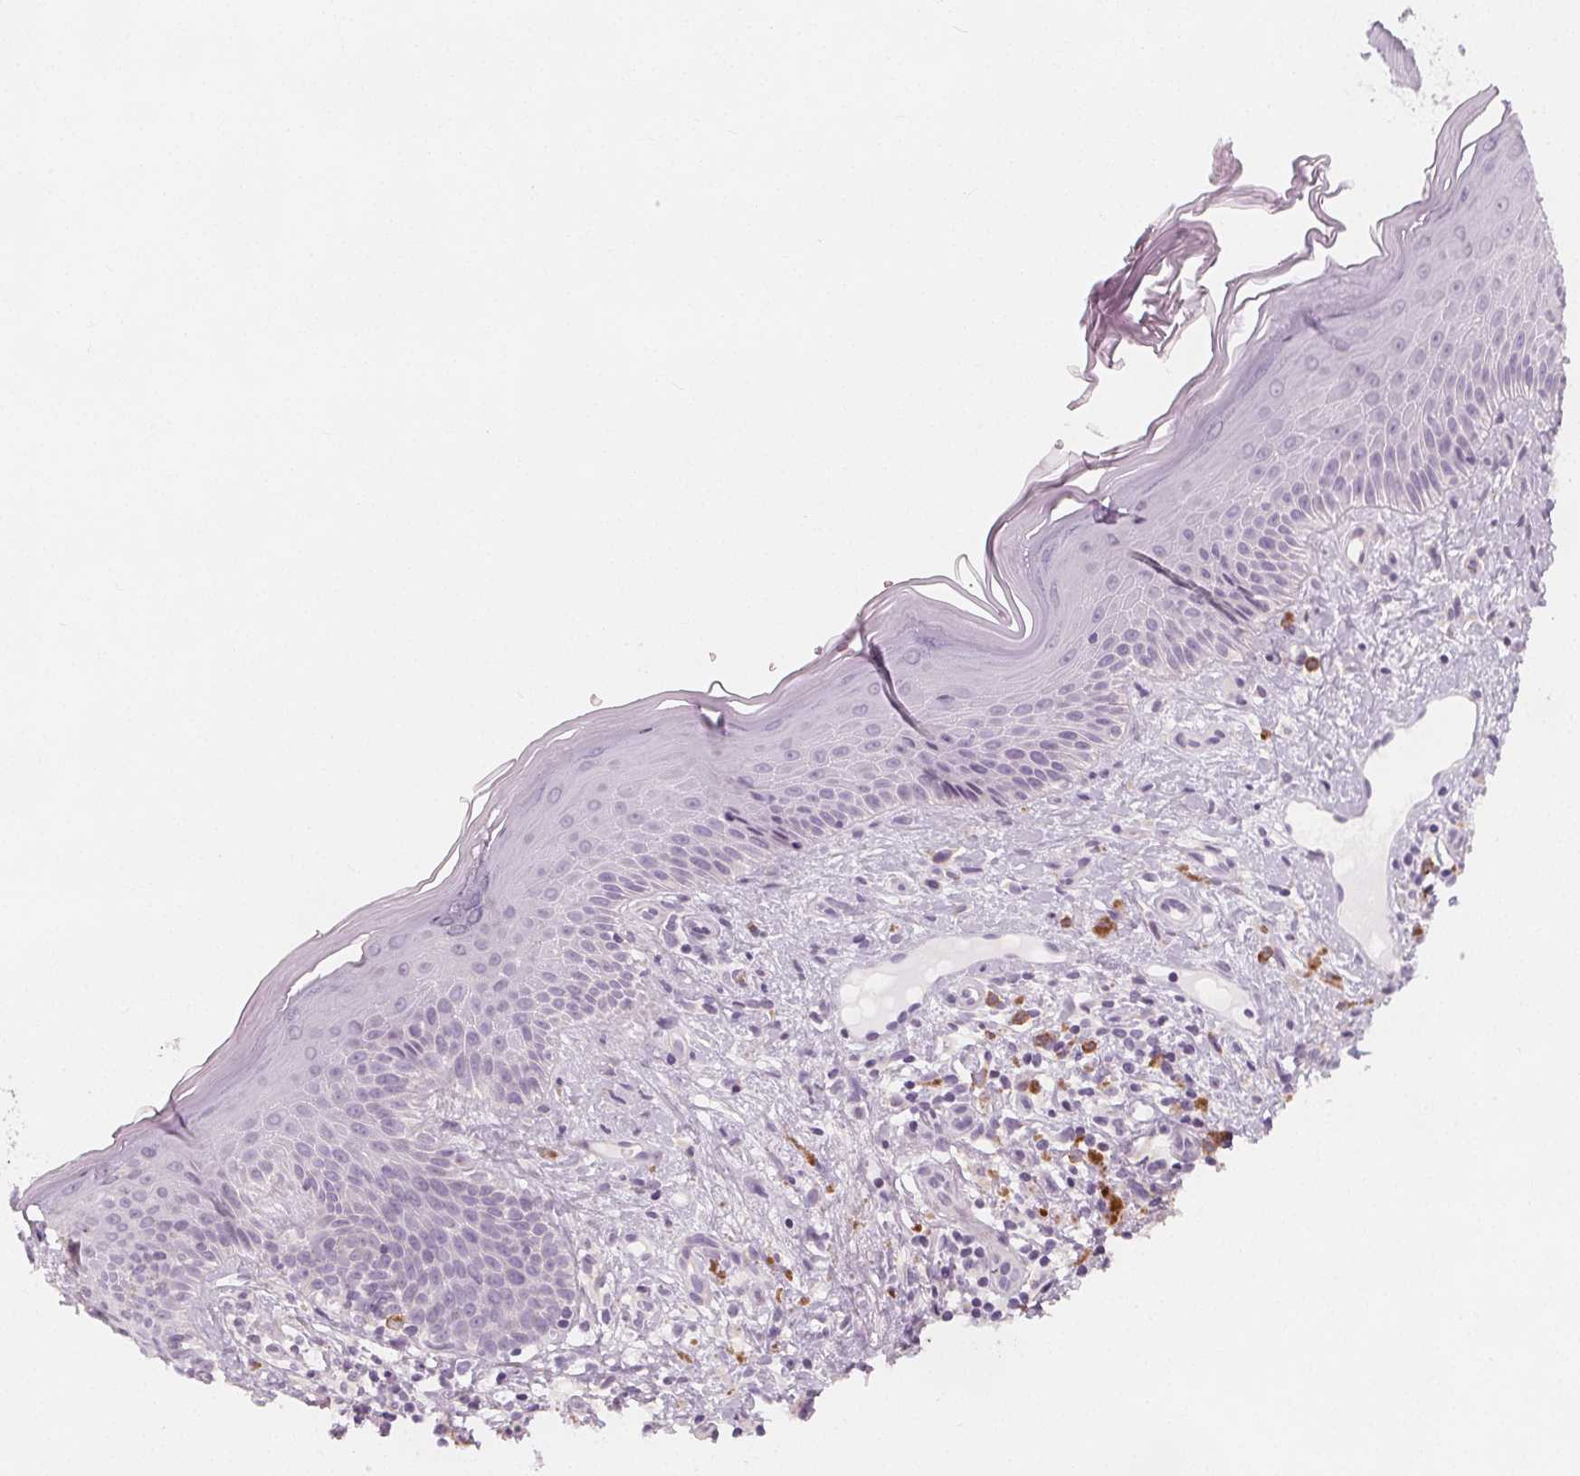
{"staining": {"intensity": "negative", "quantity": "none", "location": "none"}, "tissue": "skin cancer", "cell_type": "Tumor cells", "image_type": "cancer", "snomed": [{"axis": "morphology", "description": "Basal cell carcinoma"}, {"axis": "topography", "description": "Skin"}], "caption": "Tumor cells show no significant protein positivity in basal cell carcinoma (skin). (DAB immunohistochemistry (IHC), high magnification).", "gene": "MAP1A", "patient": {"sex": "male", "age": 79}}